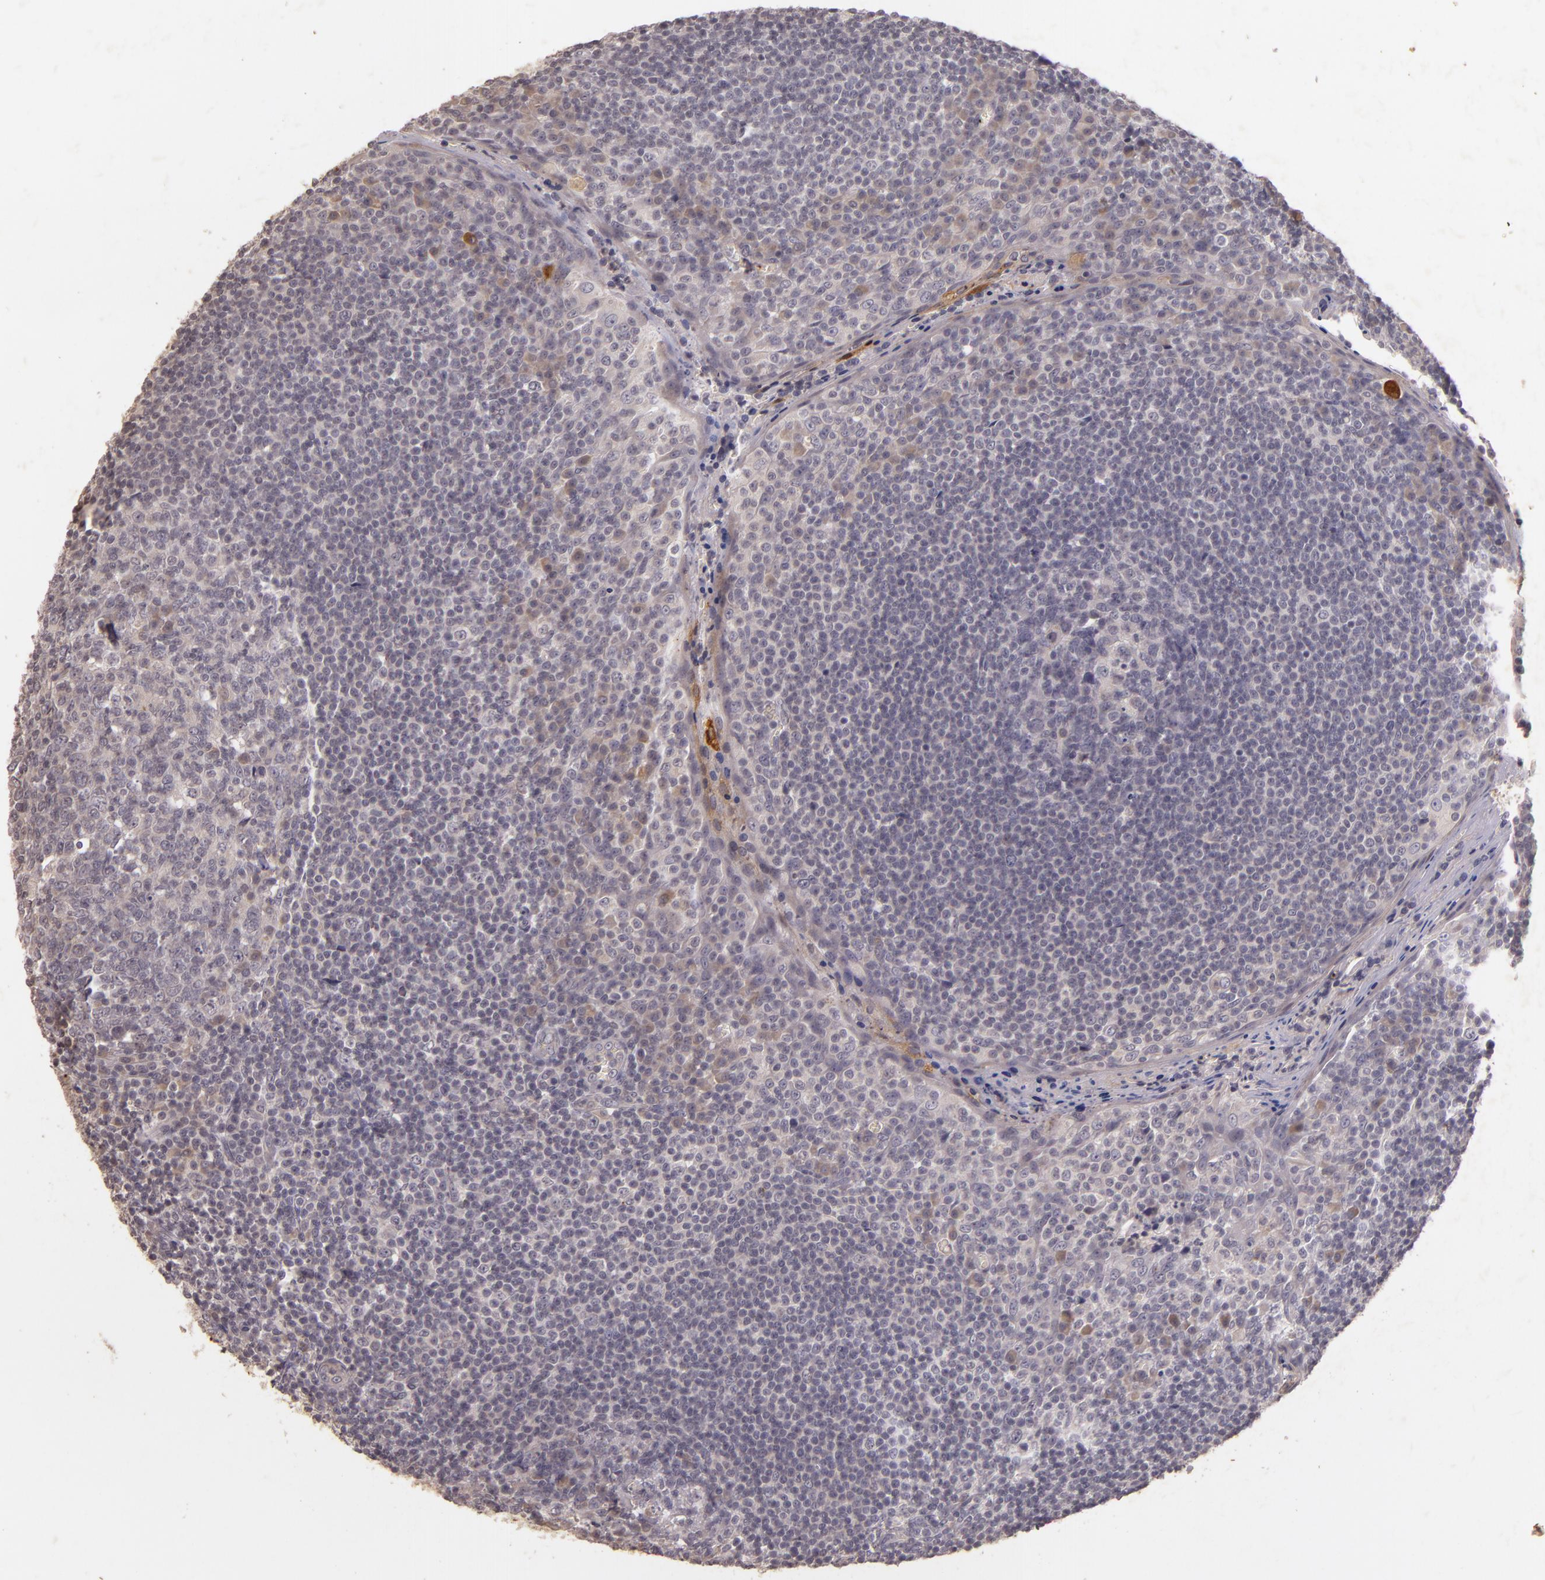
{"staining": {"intensity": "negative", "quantity": "none", "location": "none"}, "tissue": "tonsil", "cell_type": "Germinal center cells", "image_type": "normal", "snomed": [{"axis": "morphology", "description": "Normal tissue, NOS"}, {"axis": "topography", "description": "Tonsil"}], "caption": "Photomicrograph shows no significant protein positivity in germinal center cells of benign tonsil.", "gene": "TFF1", "patient": {"sex": "male", "age": 31}}